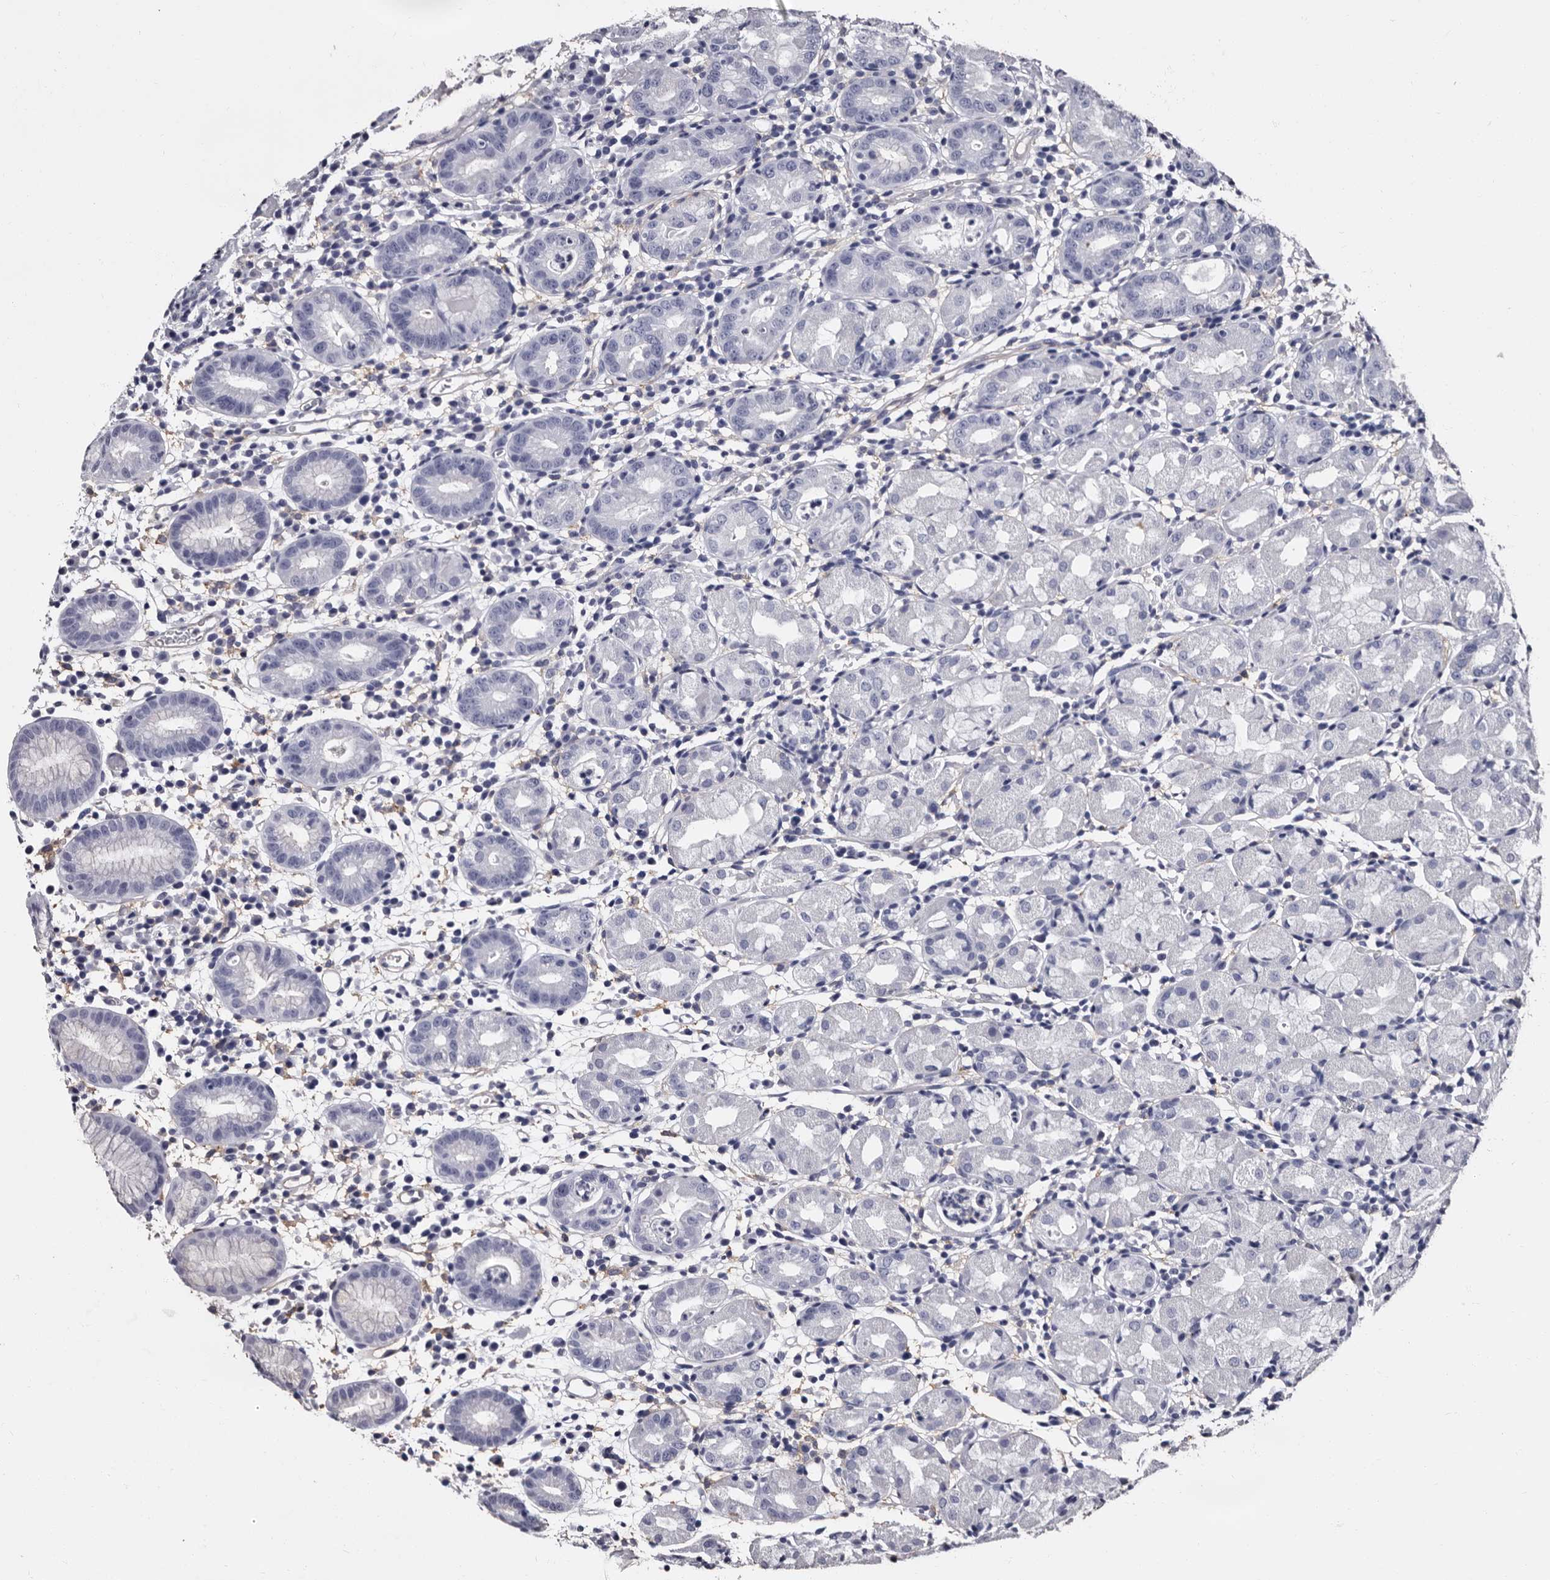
{"staining": {"intensity": "negative", "quantity": "none", "location": "none"}, "tissue": "stomach", "cell_type": "Glandular cells", "image_type": "normal", "snomed": [{"axis": "morphology", "description": "Normal tissue, NOS"}, {"axis": "topography", "description": "Stomach"}, {"axis": "topography", "description": "Stomach, lower"}], "caption": "Stomach was stained to show a protein in brown. There is no significant staining in glandular cells. Brightfield microscopy of IHC stained with DAB (3,3'-diaminobenzidine) (brown) and hematoxylin (blue), captured at high magnification.", "gene": "EPB41L3", "patient": {"sex": "female", "age": 75}}